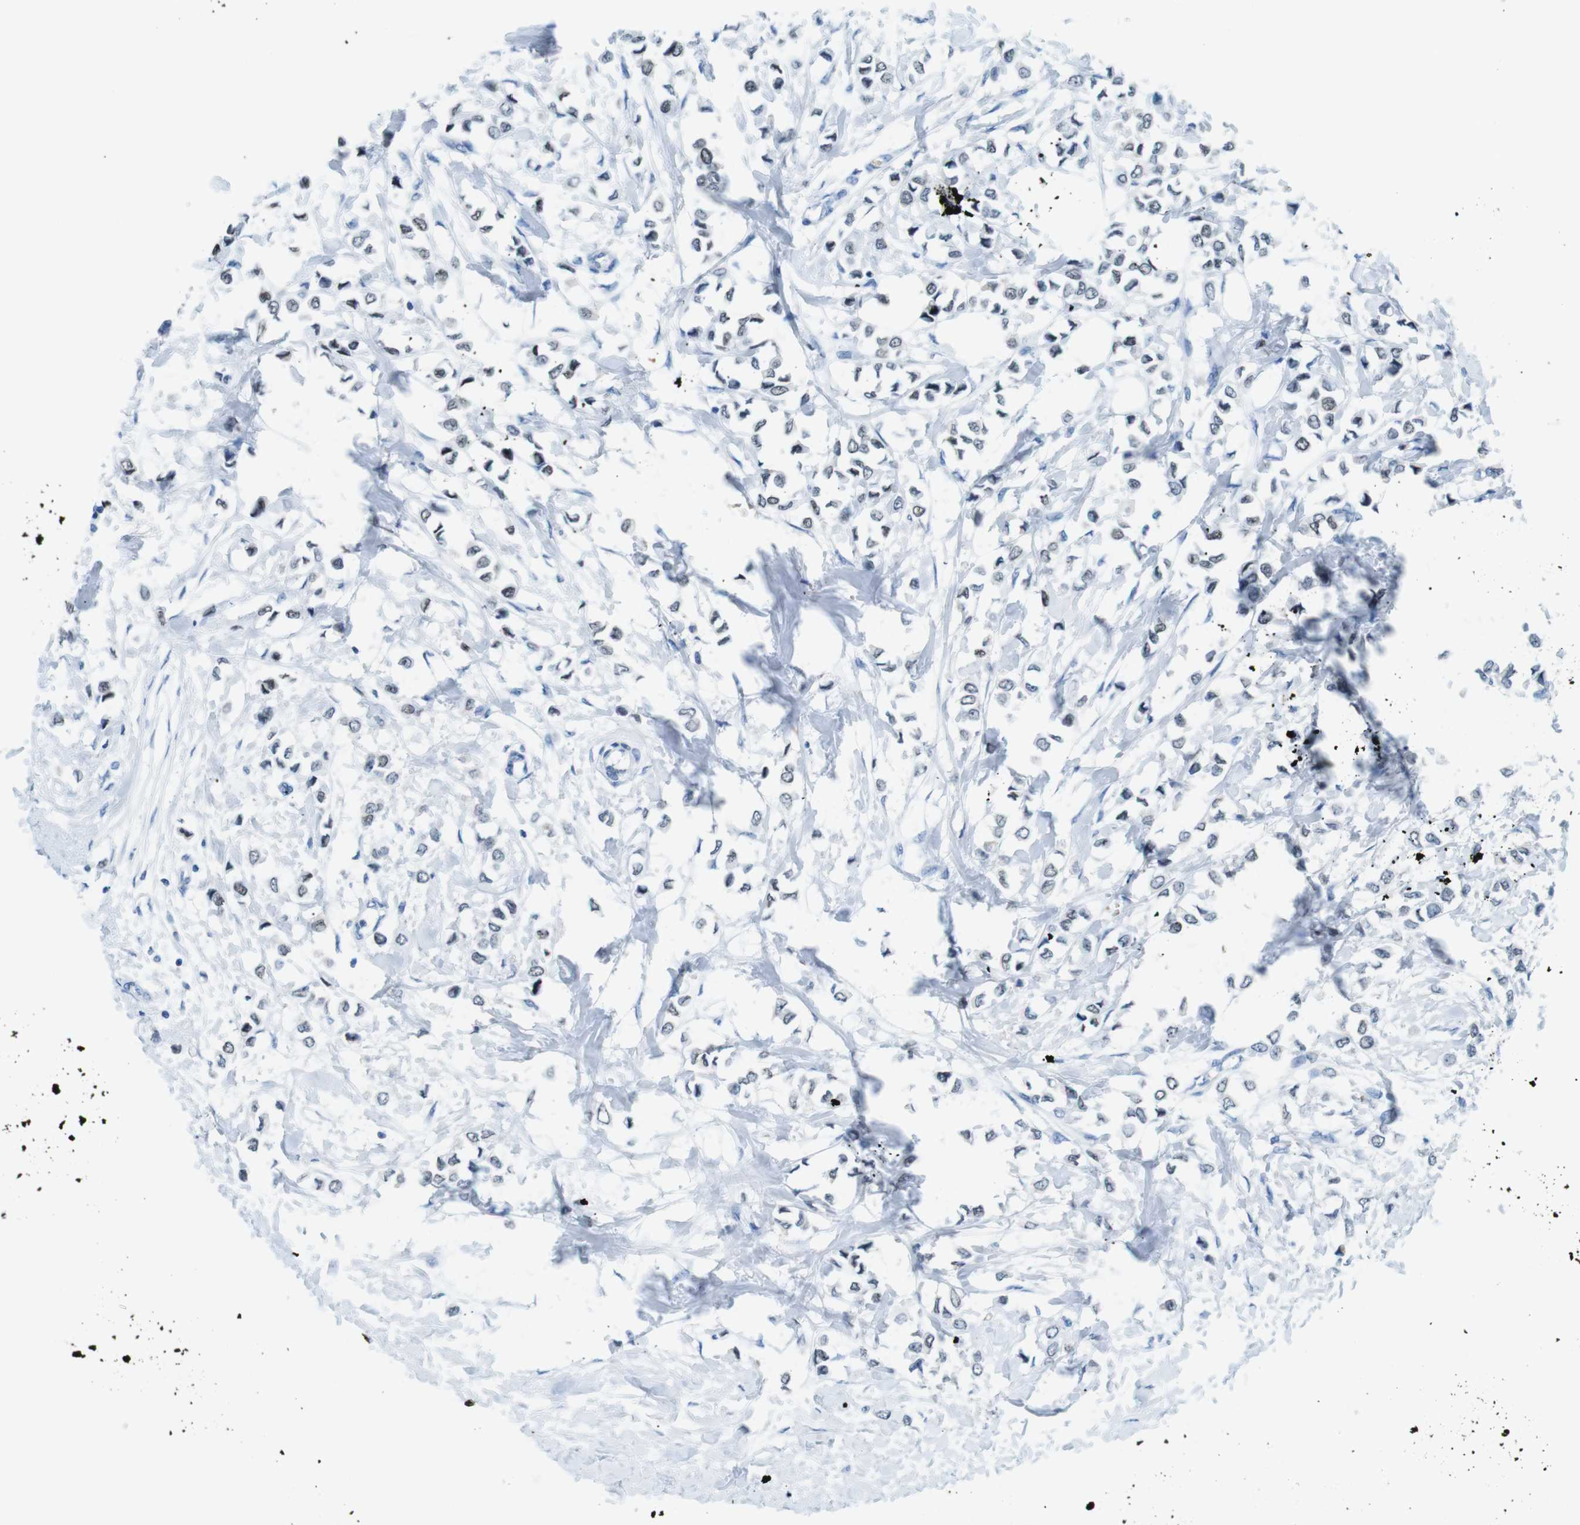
{"staining": {"intensity": "negative", "quantity": "none", "location": "none"}, "tissue": "breast cancer", "cell_type": "Tumor cells", "image_type": "cancer", "snomed": [{"axis": "morphology", "description": "Lobular carcinoma"}, {"axis": "topography", "description": "Breast"}], "caption": "Photomicrograph shows no significant protein positivity in tumor cells of breast cancer (lobular carcinoma). (DAB (3,3'-diaminobenzidine) immunohistochemistry visualized using brightfield microscopy, high magnification).", "gene": "TFAP2C", "patient": {"sex": "female", "age": 51}}